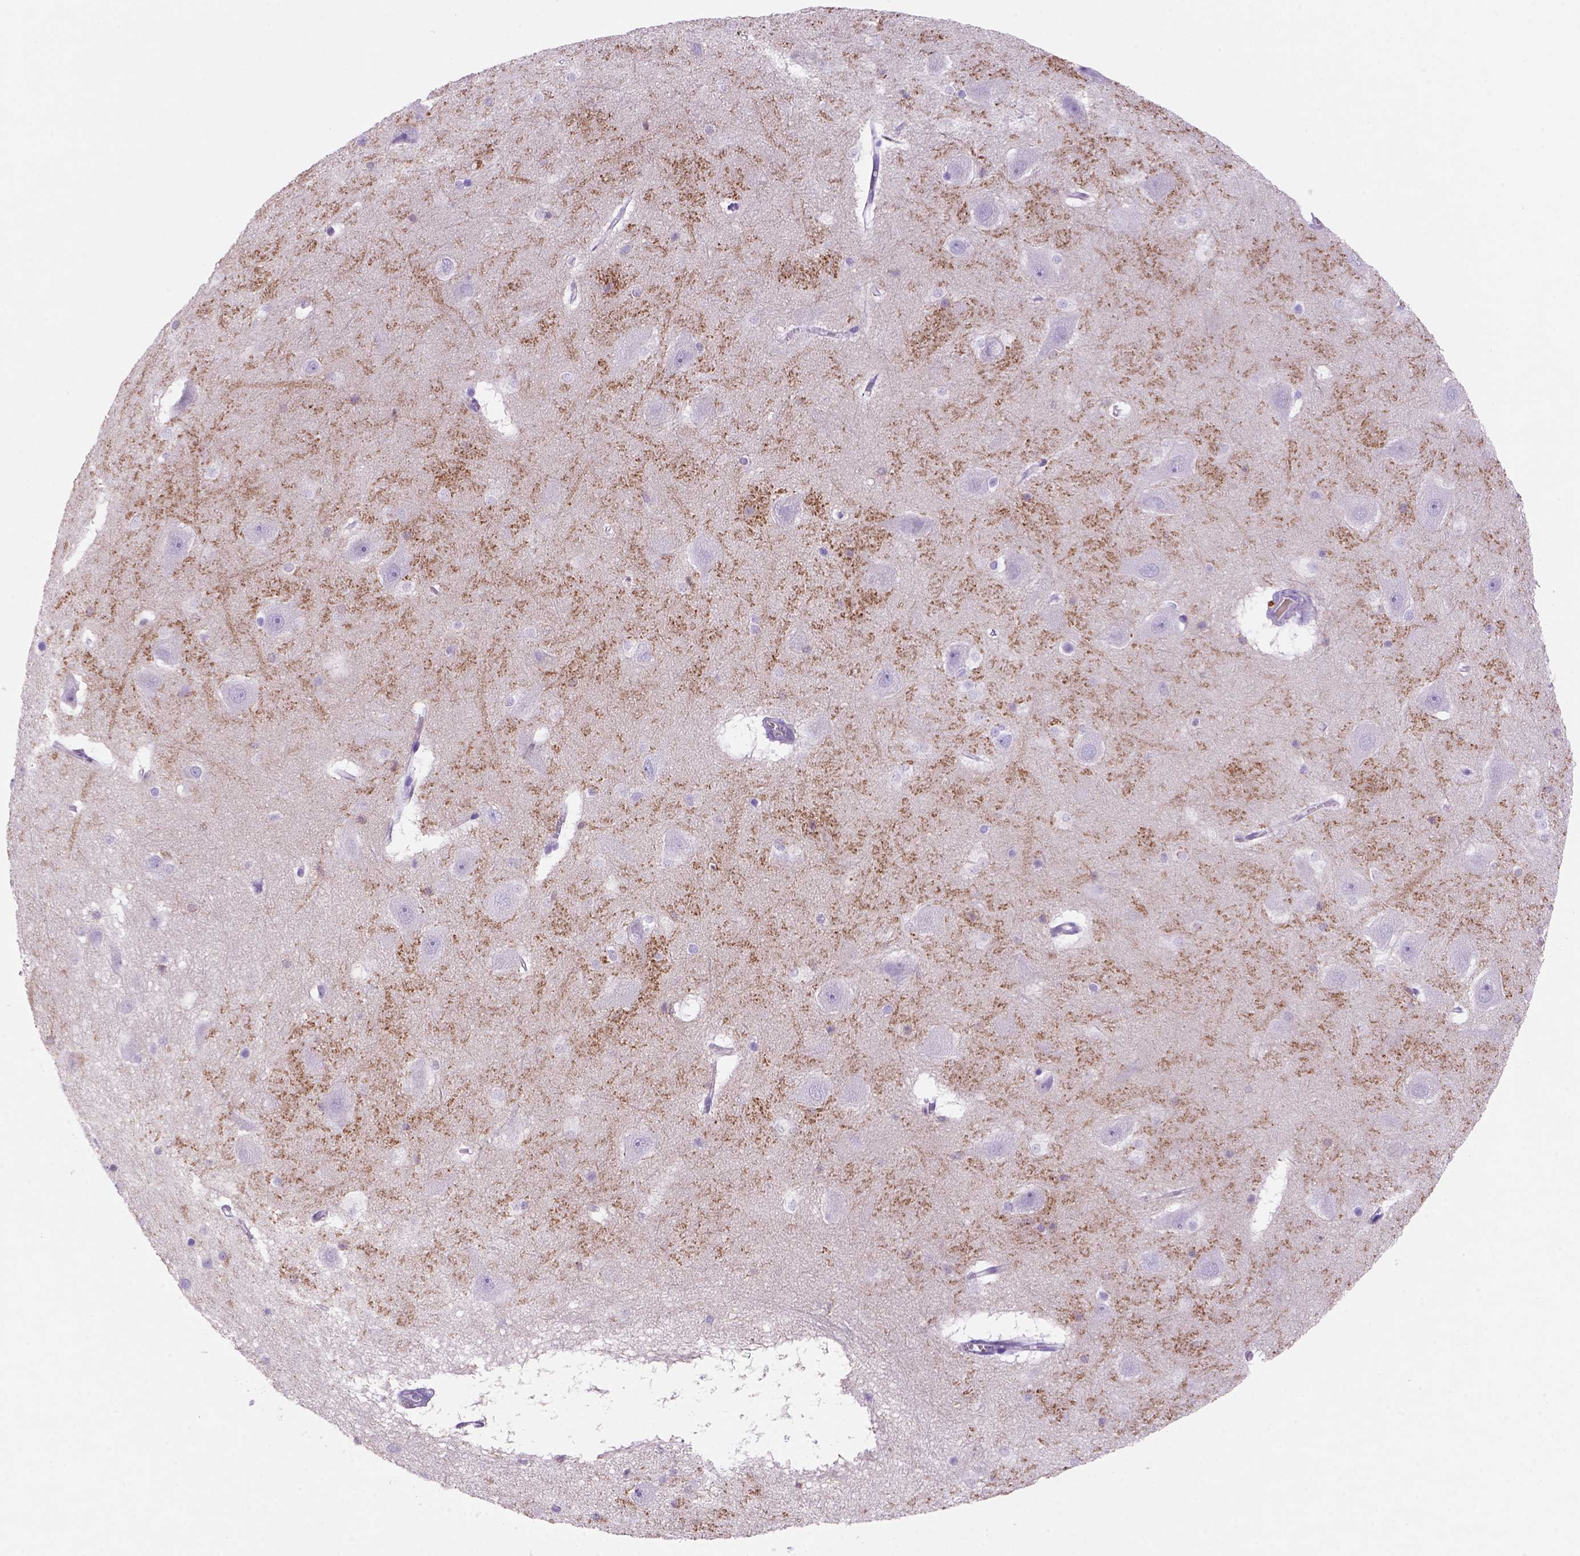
{"staining": {"intensity": "strong", "quantity": "25%-75%", "location": "cytoplasmic/membranous"}, "tissue": "hippocampus", "cell_type": "Glial cells", "image_type": "normal", "snomed": [{"axis": "morphology", "description": "Normal tissue, NOS"}, {"axis": "topography", "description": "Hippocampus"}], "caption": "Immunohistochemistry (IHC) micrograph of unremarkable human hippocampus stained for a protein (brown), which demonstrates high levels of strong cytoplasmic/membranous staining in approximately 25%-75% of glial cells.", "gene": "INPP5D", "patient": {"sex": "male", "age": 45}}